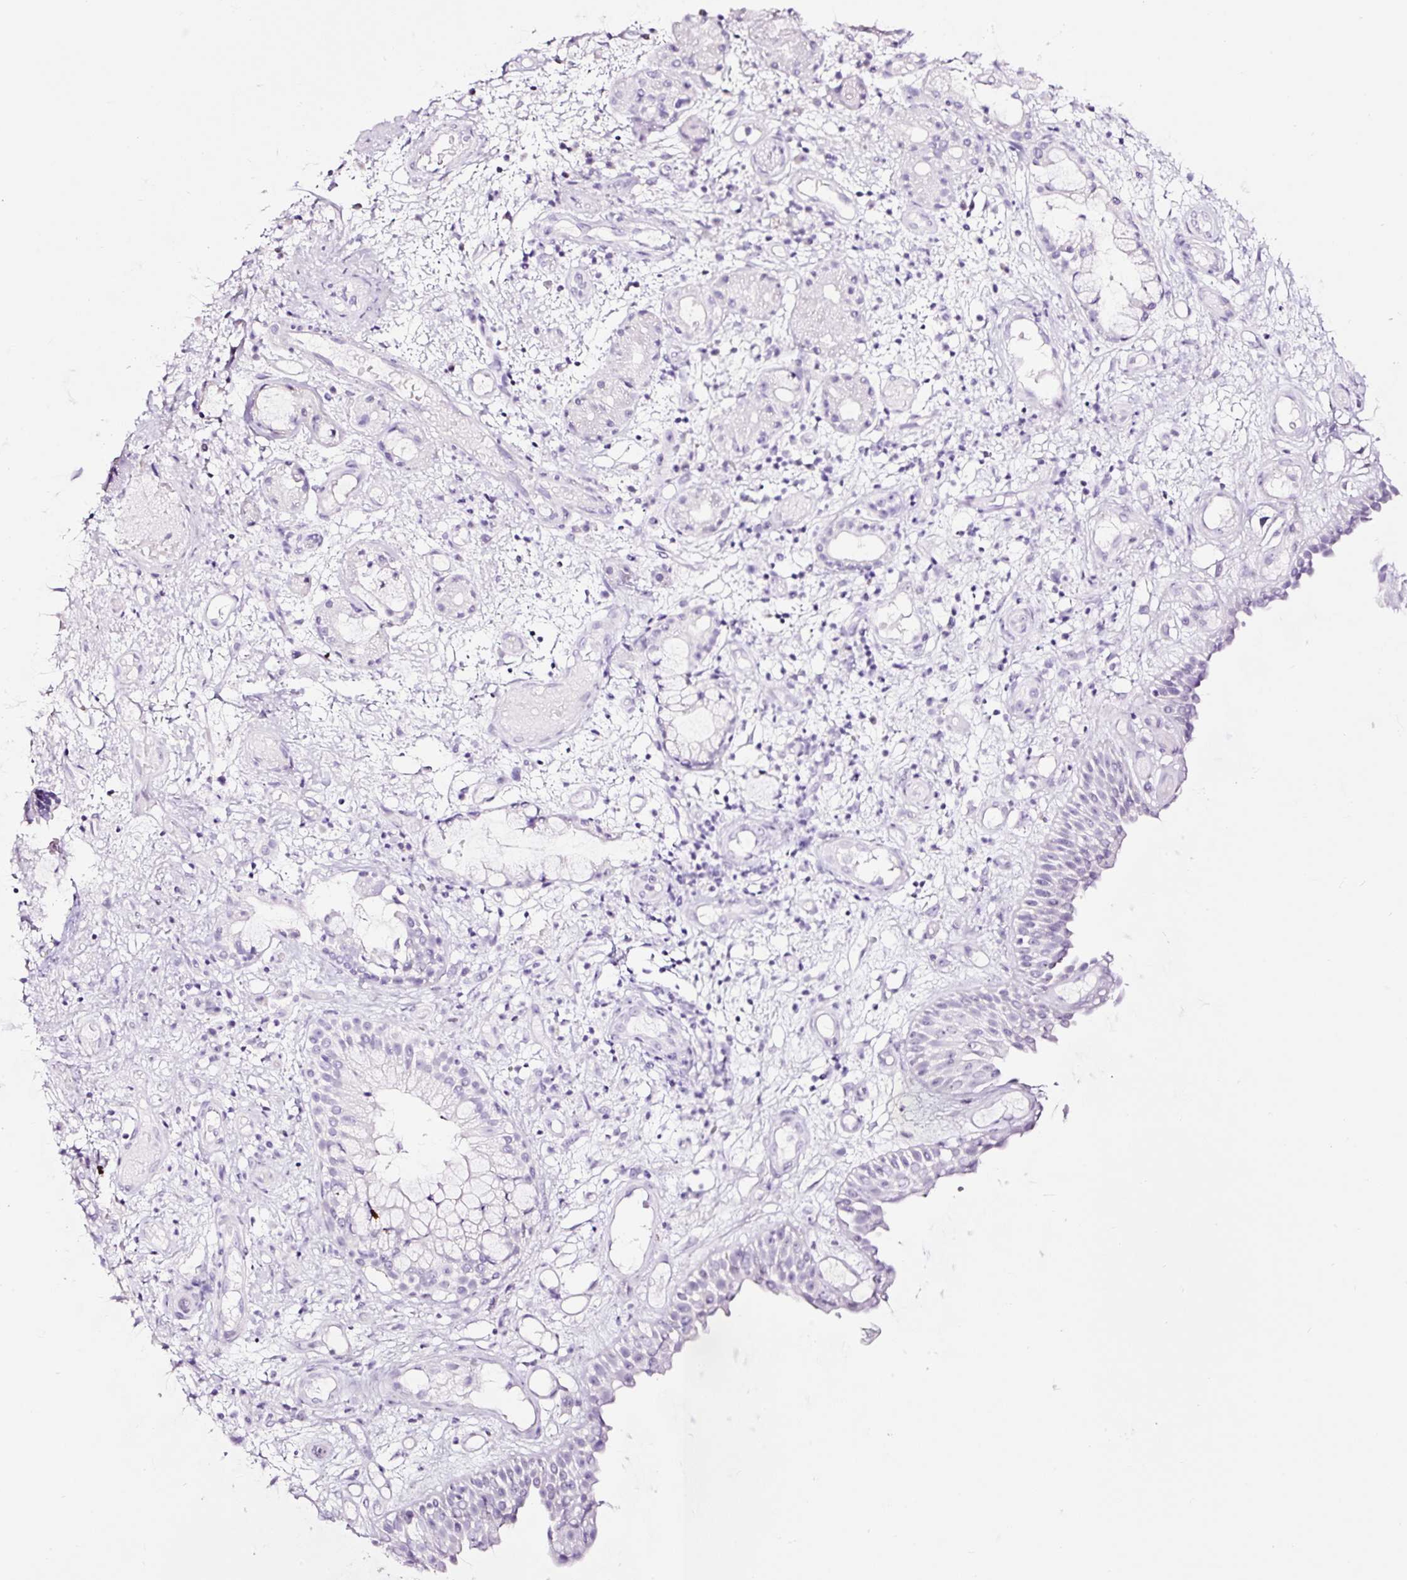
{"staining": {"intensity": "negative", "quantity": "none", "location": "none"}, "tissue": "nasopharynx", "cell_type": "Respiratory epithelial cells", "image_type": "normal", "snomed": [{"axis": "morphology", "description": "Normal tissue, NOS"}, {"axis": "morphology", "description": "Inflammation, NOS"}, {"axis": "topography", "description": "Nasopharynx"}], "caption": "A high-resolution image shows immunohistochemistry staining of normal nasopharynx, which reveals no significant staining in respiratory epithelial cells. (DAB IHC with hematoxylin counter stain).", "gene": "NPHS2", "patient": {"sex": "male", "age": 54}}